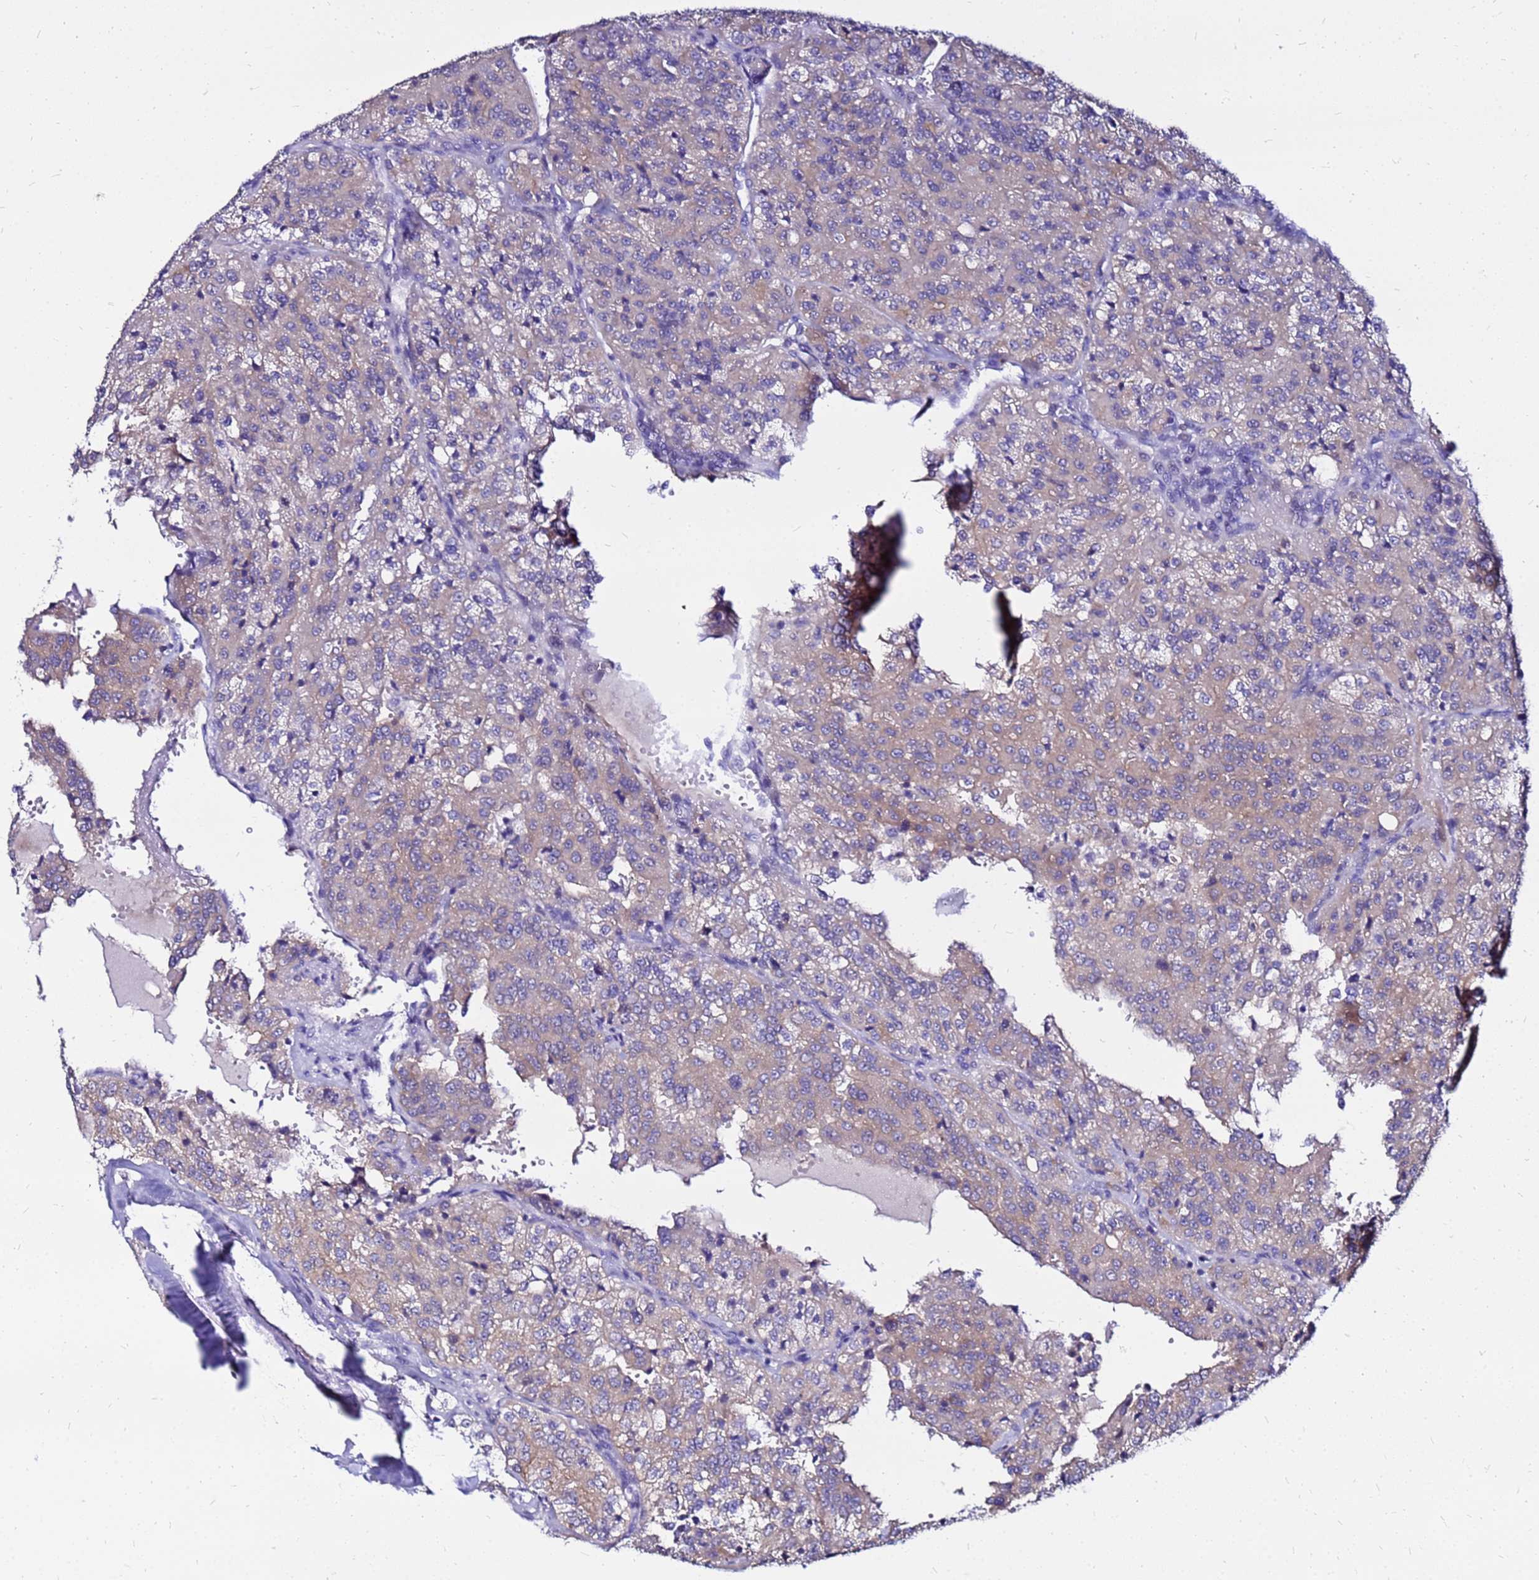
{"staining": {"intensity": "weak", "quantity": "25%-75%", "location": "cytoplasmic/membranous"}, "tissue": "renal cancer", "cell_type": "Tumor cells", "image_type": "cancer", "snomed": [{"axis": "morphology", "description": "Adenocarcinoma, NOS"}, {"axis": "topography", "description": "Kidney"}], "caption": "DAB immunohistochemical staining of renal cancer shows weak cytoplasmic/membranous protein staining in approximately 25%-75% of tumor cells.", "gene": "ARHGEF5", "patient": {"sex": "female", "age": 63}}